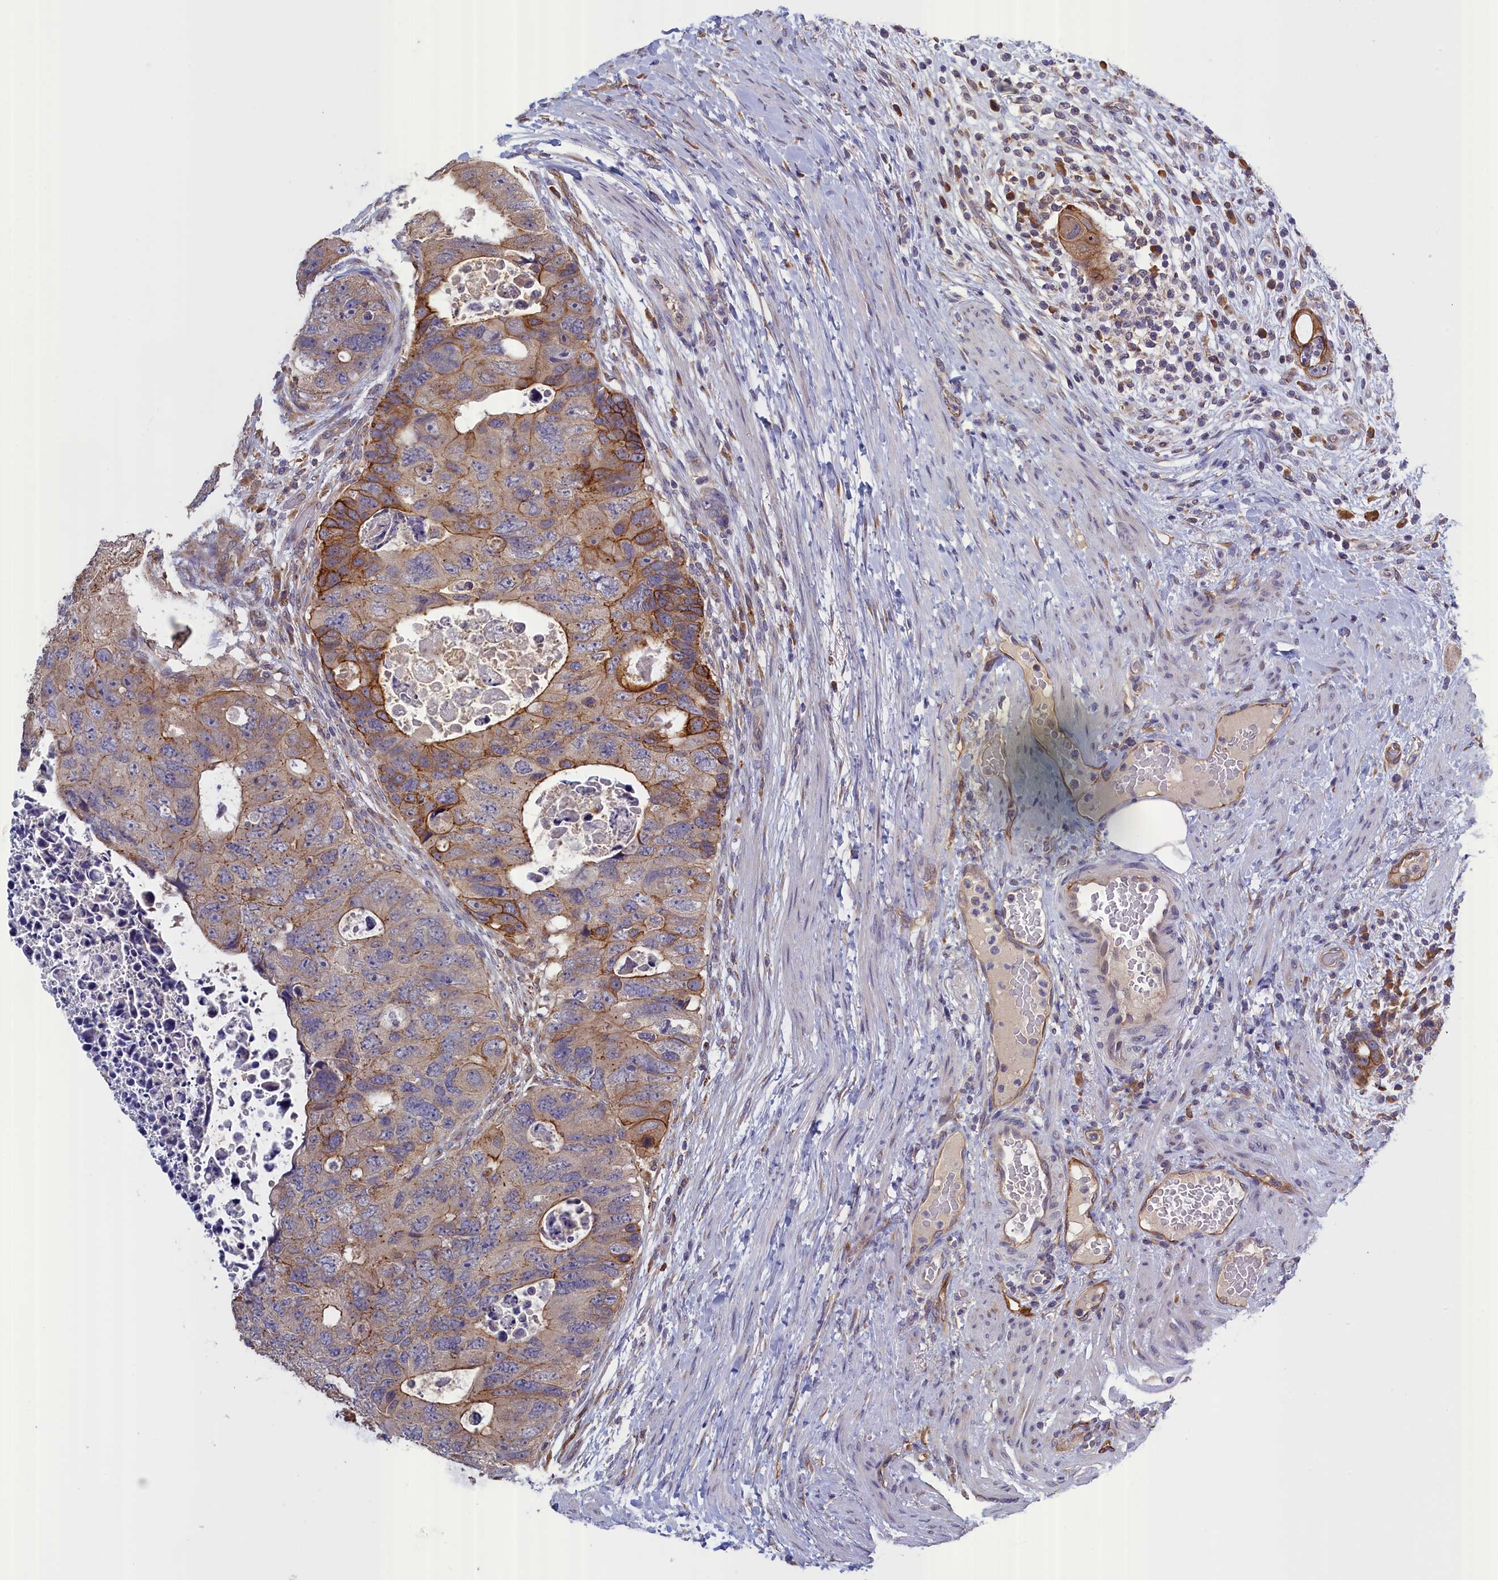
{"staining": {"intensity": "moderate", "quantity": ">75%", "location": "cytoplasmic/membranous"}, "tissue": "colorectal cancer", "cell_type": "Tumor cells", "image_type": "cancer", "snomed": [{"axis": "morphology", "description": "Adenocarcinoma, NOS"}, {"axis": "topography", "description": "Rectum"}], "caption": "Colorectal cancer (adenocarcinoma) stained for a protein shows moderate cytoplasmic/membranous positivity in tumor cells.", "gene": "COL19A1", "patient": {"sex": "male", "age": 59}}